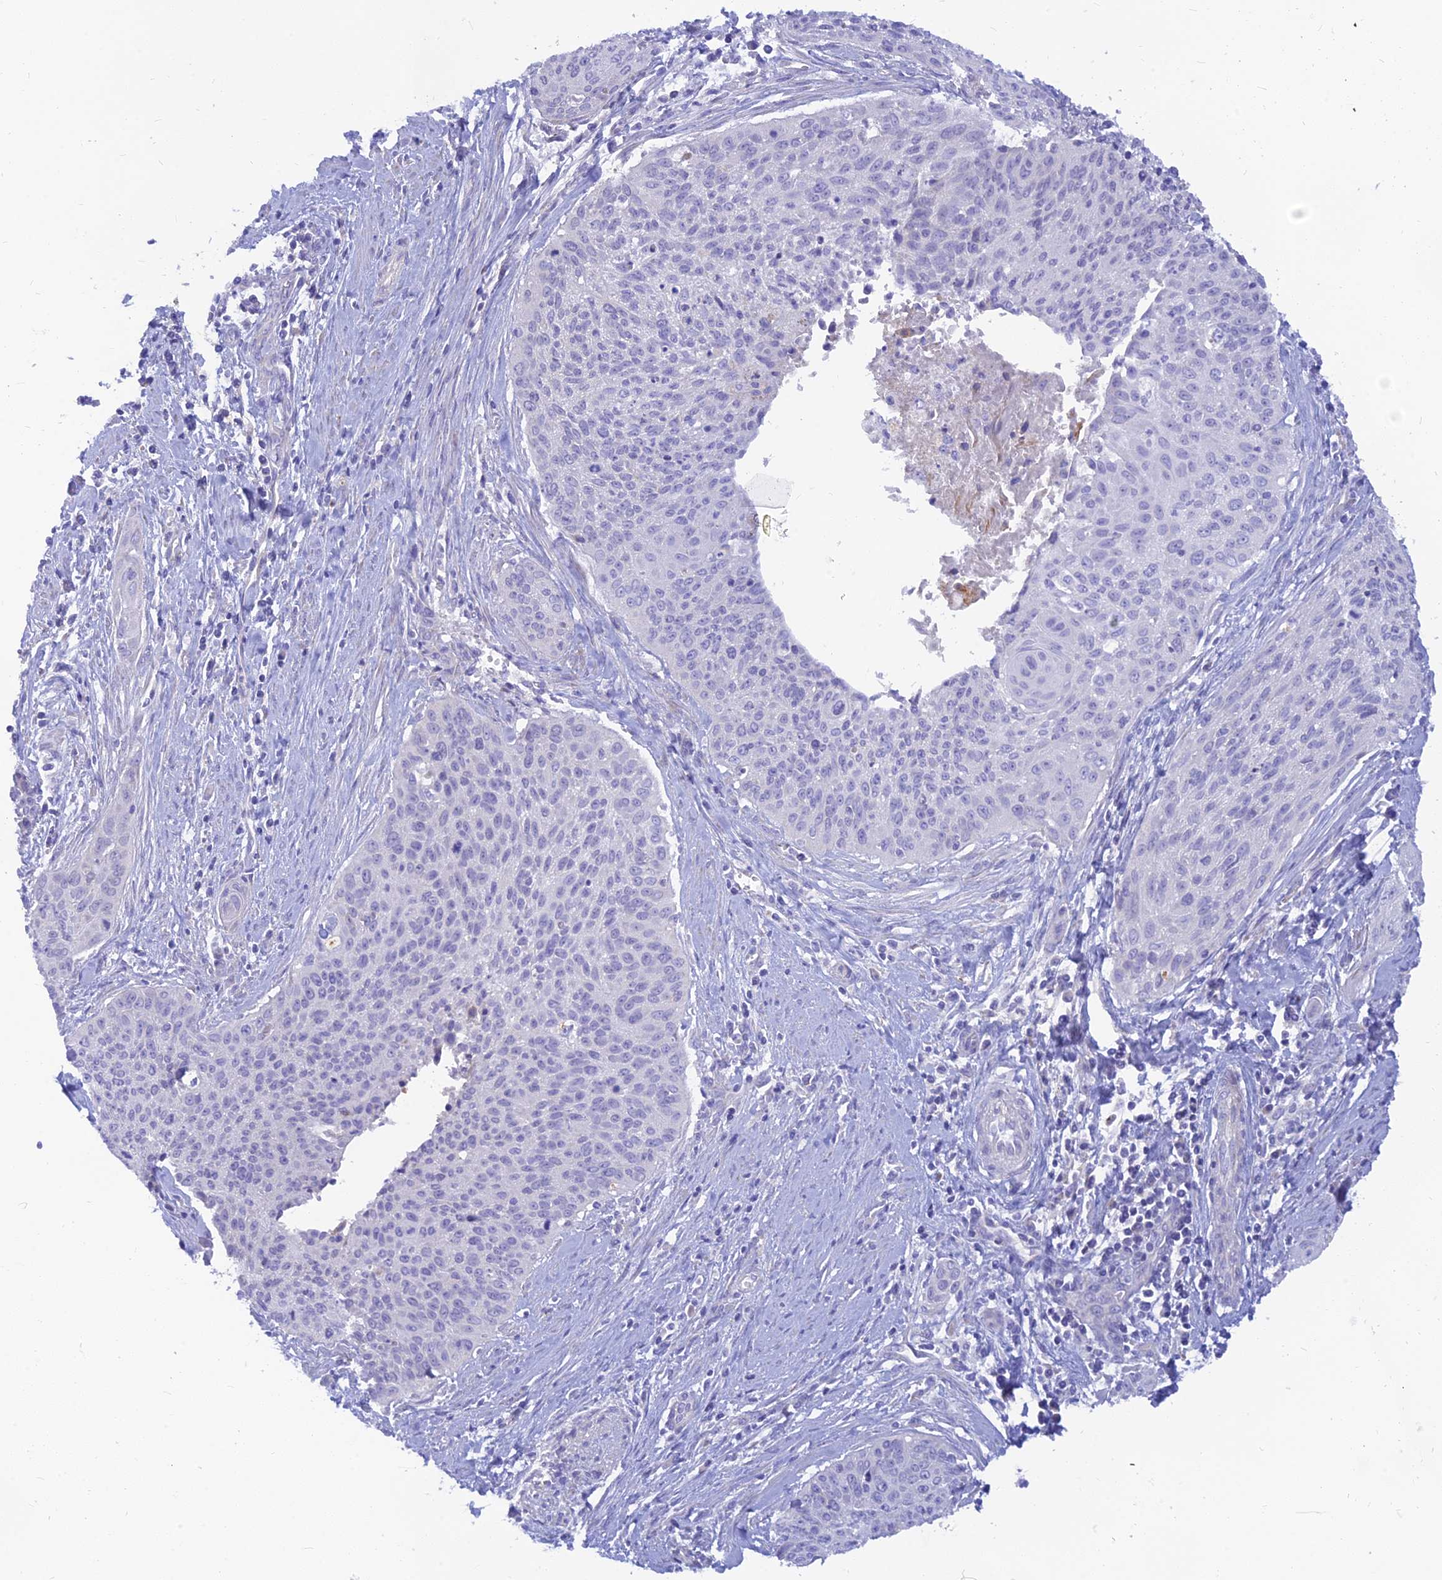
{"staining": {"intensity": "negative", "quantity": "none", "location": "none"}, "tissue": "cervical cancer", "cell_type": "Tumor cells", "image_type": "cancer", "snomed": [{"axis": "morphology", "description": "Squamous cell carcinoma, NOS"}, {"axis": "topography", "description": "Cervix"}], "caption": "This image is of squamous cell carcinoma (cervical) stained with immunohistochemistry (IHC) to label a protein in brown with the nuclei are counter-stained blue. There is no positivity in tumor cells. The staining is performed using DAB (3,3'-diaminobenzidine) brown chromogen with nuclei counter-stained in using hematoxylin.", "gene": "TMEM30B", "patient": {"sex": "female", "age": 55}}